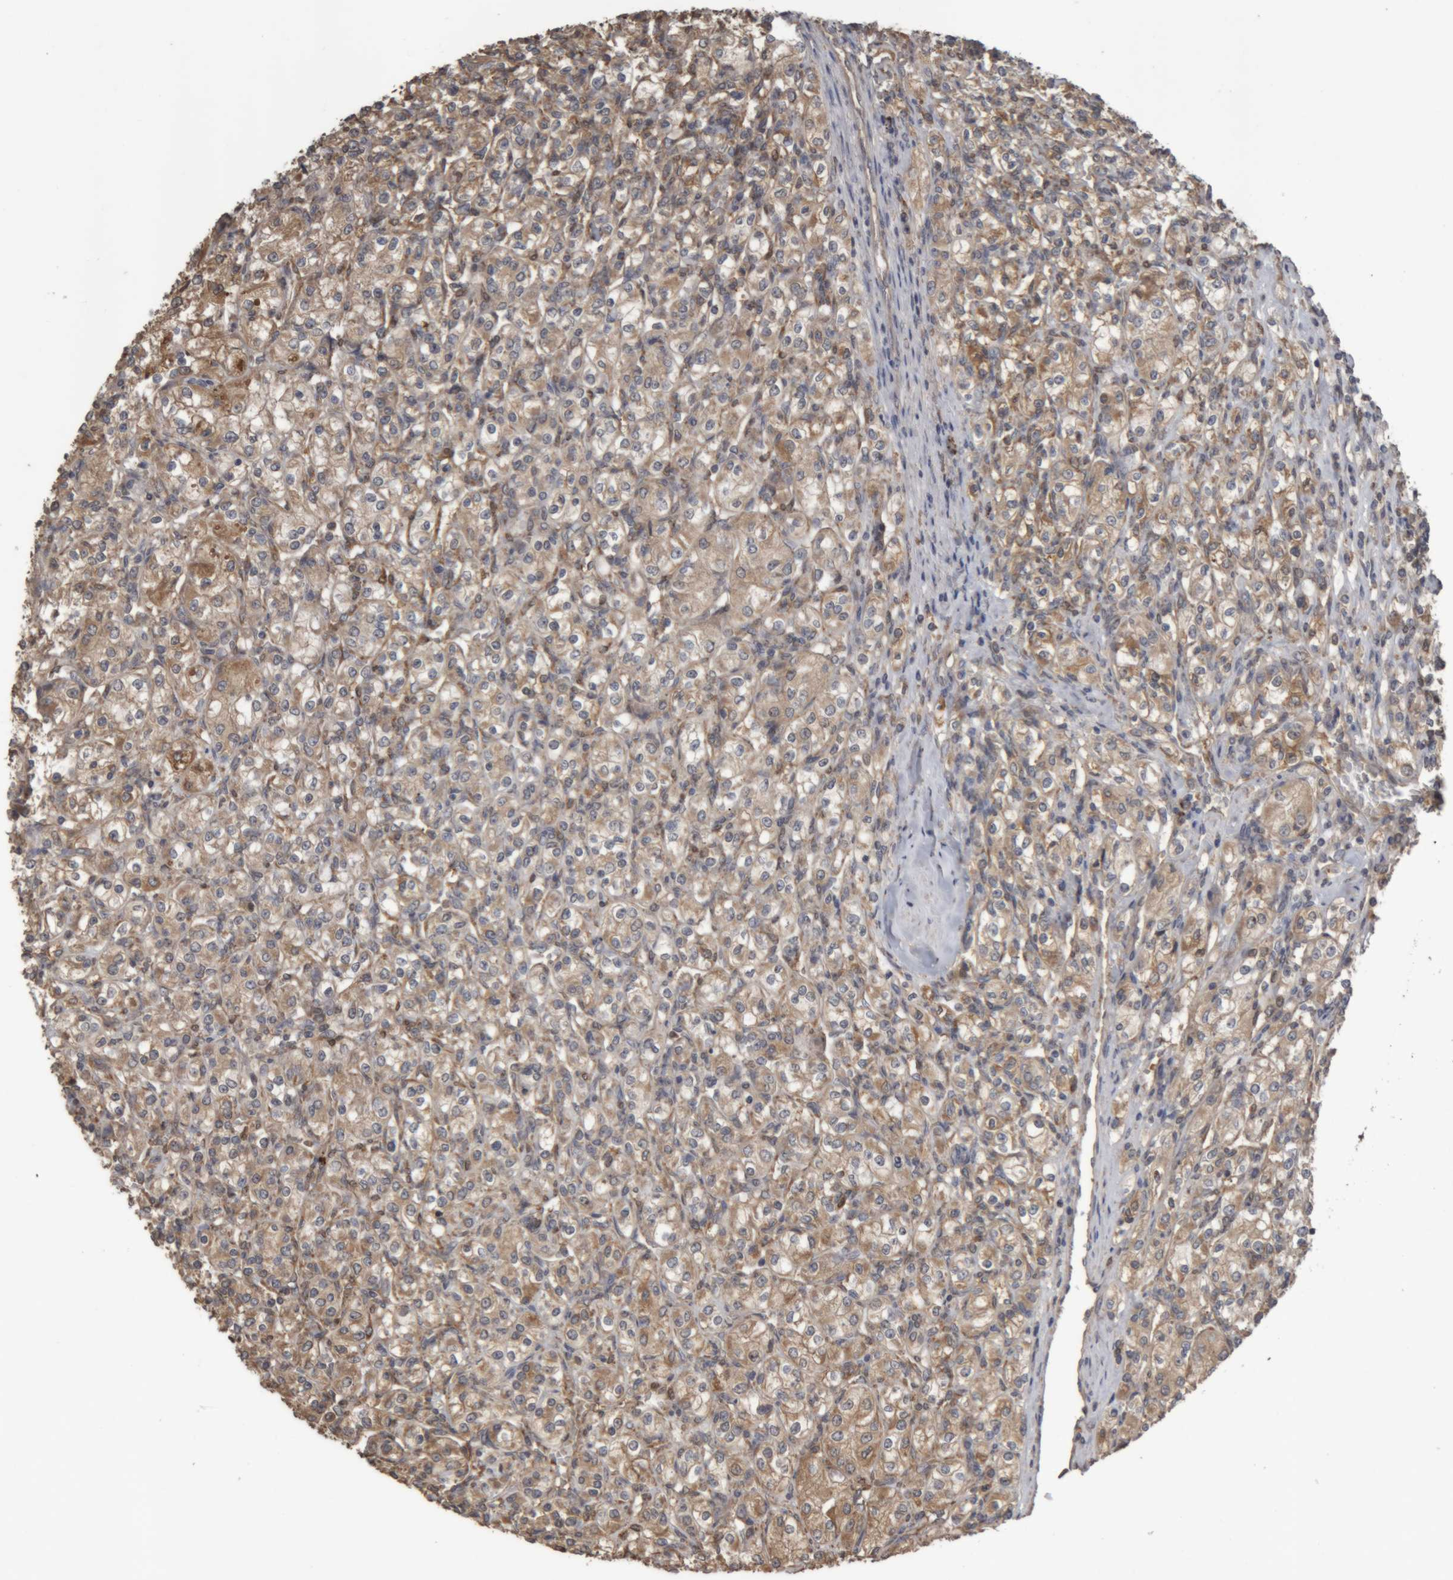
{"staining": {"intensity": "weak", "quantity": ">75%", "location": "cytoplasmic/membranous"}, "tissue": "renal cancer", "cell_type": "Tumor cells", "image_type": "cancer", "snomed": [{"axis": "morphology", "description": "Adenocarcinoma, NOS"}, {"axis": "topography", "description": "Kidney"}], "caption": "Renal cancer was stained to show a protein in brown. There is low levels of weak cytoplasmic/membranous expression in approximately >75% of tumor cells.", "gene": "TMED7", "patient": {"sex": "male", "age": 77}}